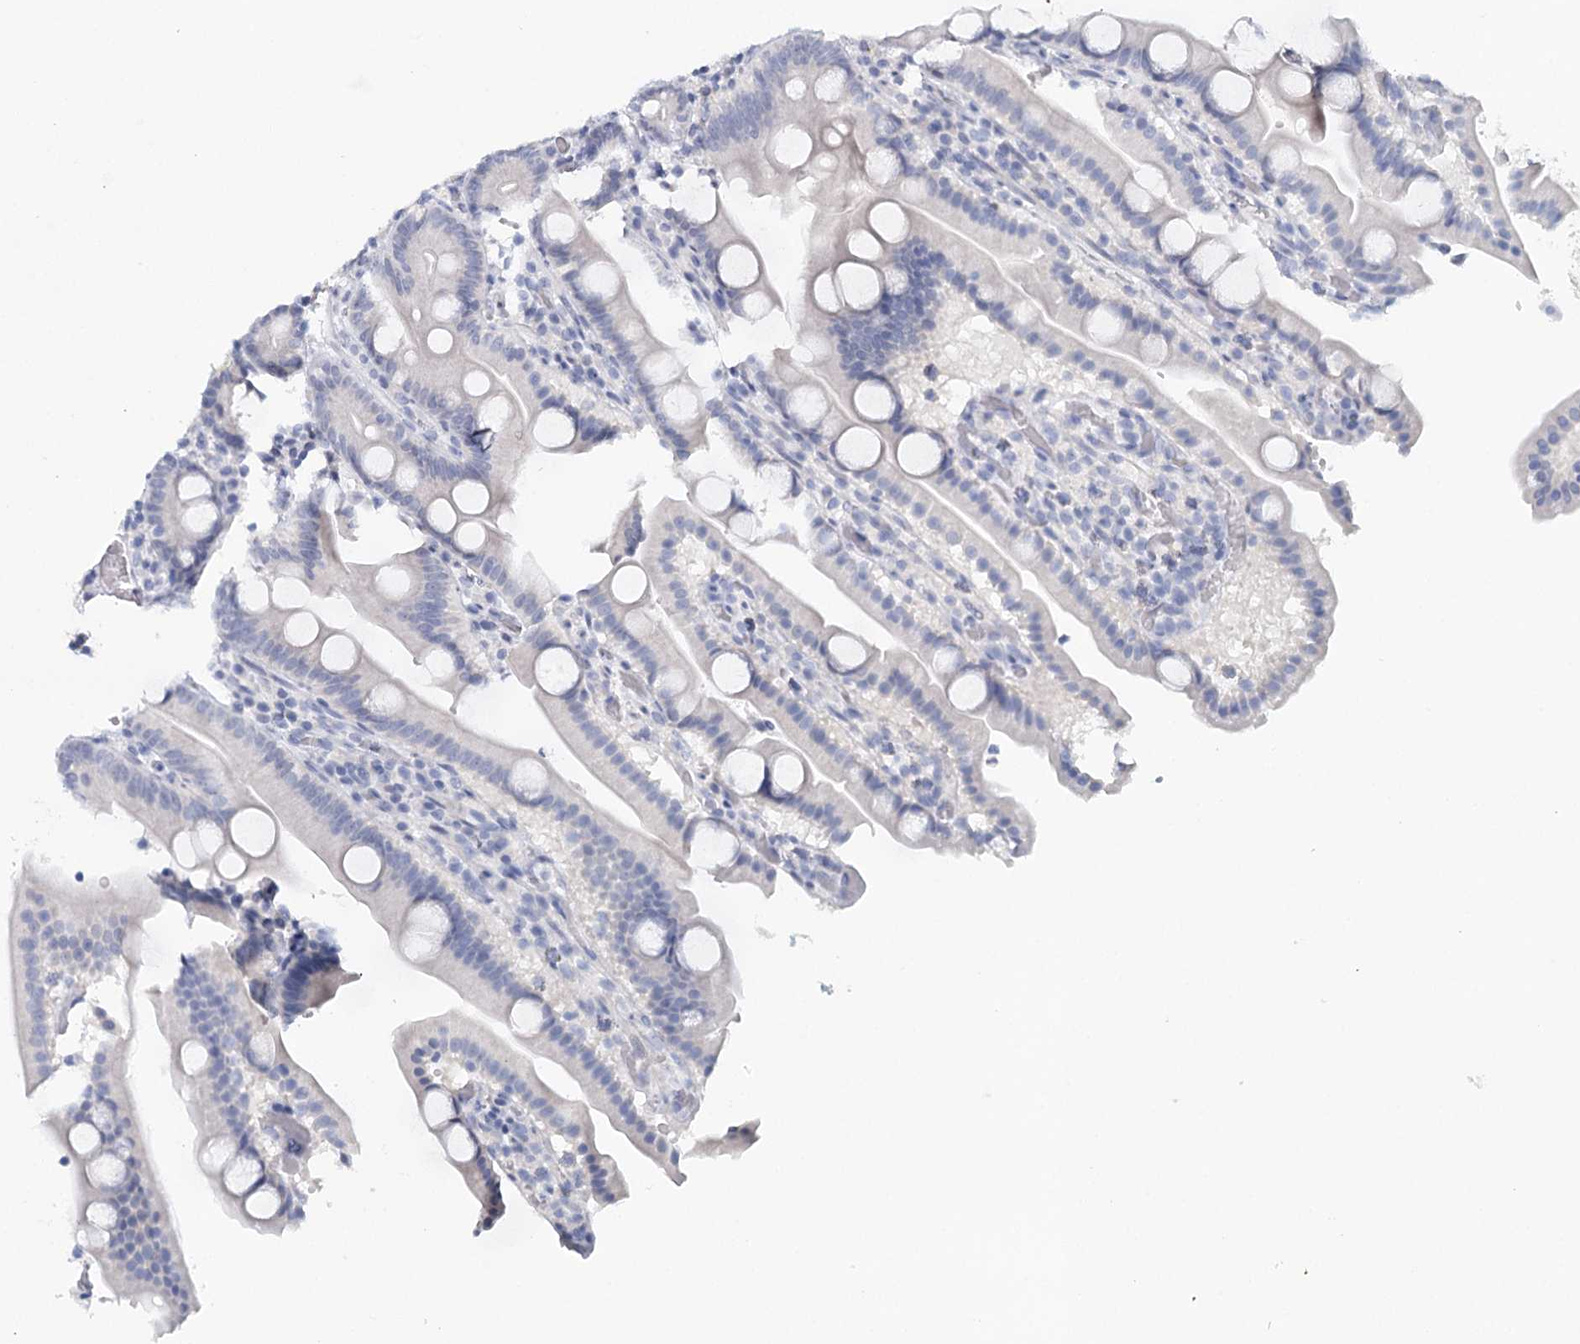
{"staining": {"intensity": "negative", "quantity": "none", "location": "none"}, "tissue": "duodenum", "cell_type": "Glandular cells", "image_type": "normal", "snomed": [{"axis": "morphology", "description": "Normal tissue, NOS"}, {"axis": "topography", "description": "Duodenum"}], "caption": "IHC histopathology image of benign duodenum: duodenum stained with DAB exhibits no significant protein staining in glandular cells.", "gene": "HSPA4L", "patient": {"sex": "male", "age": 55}}